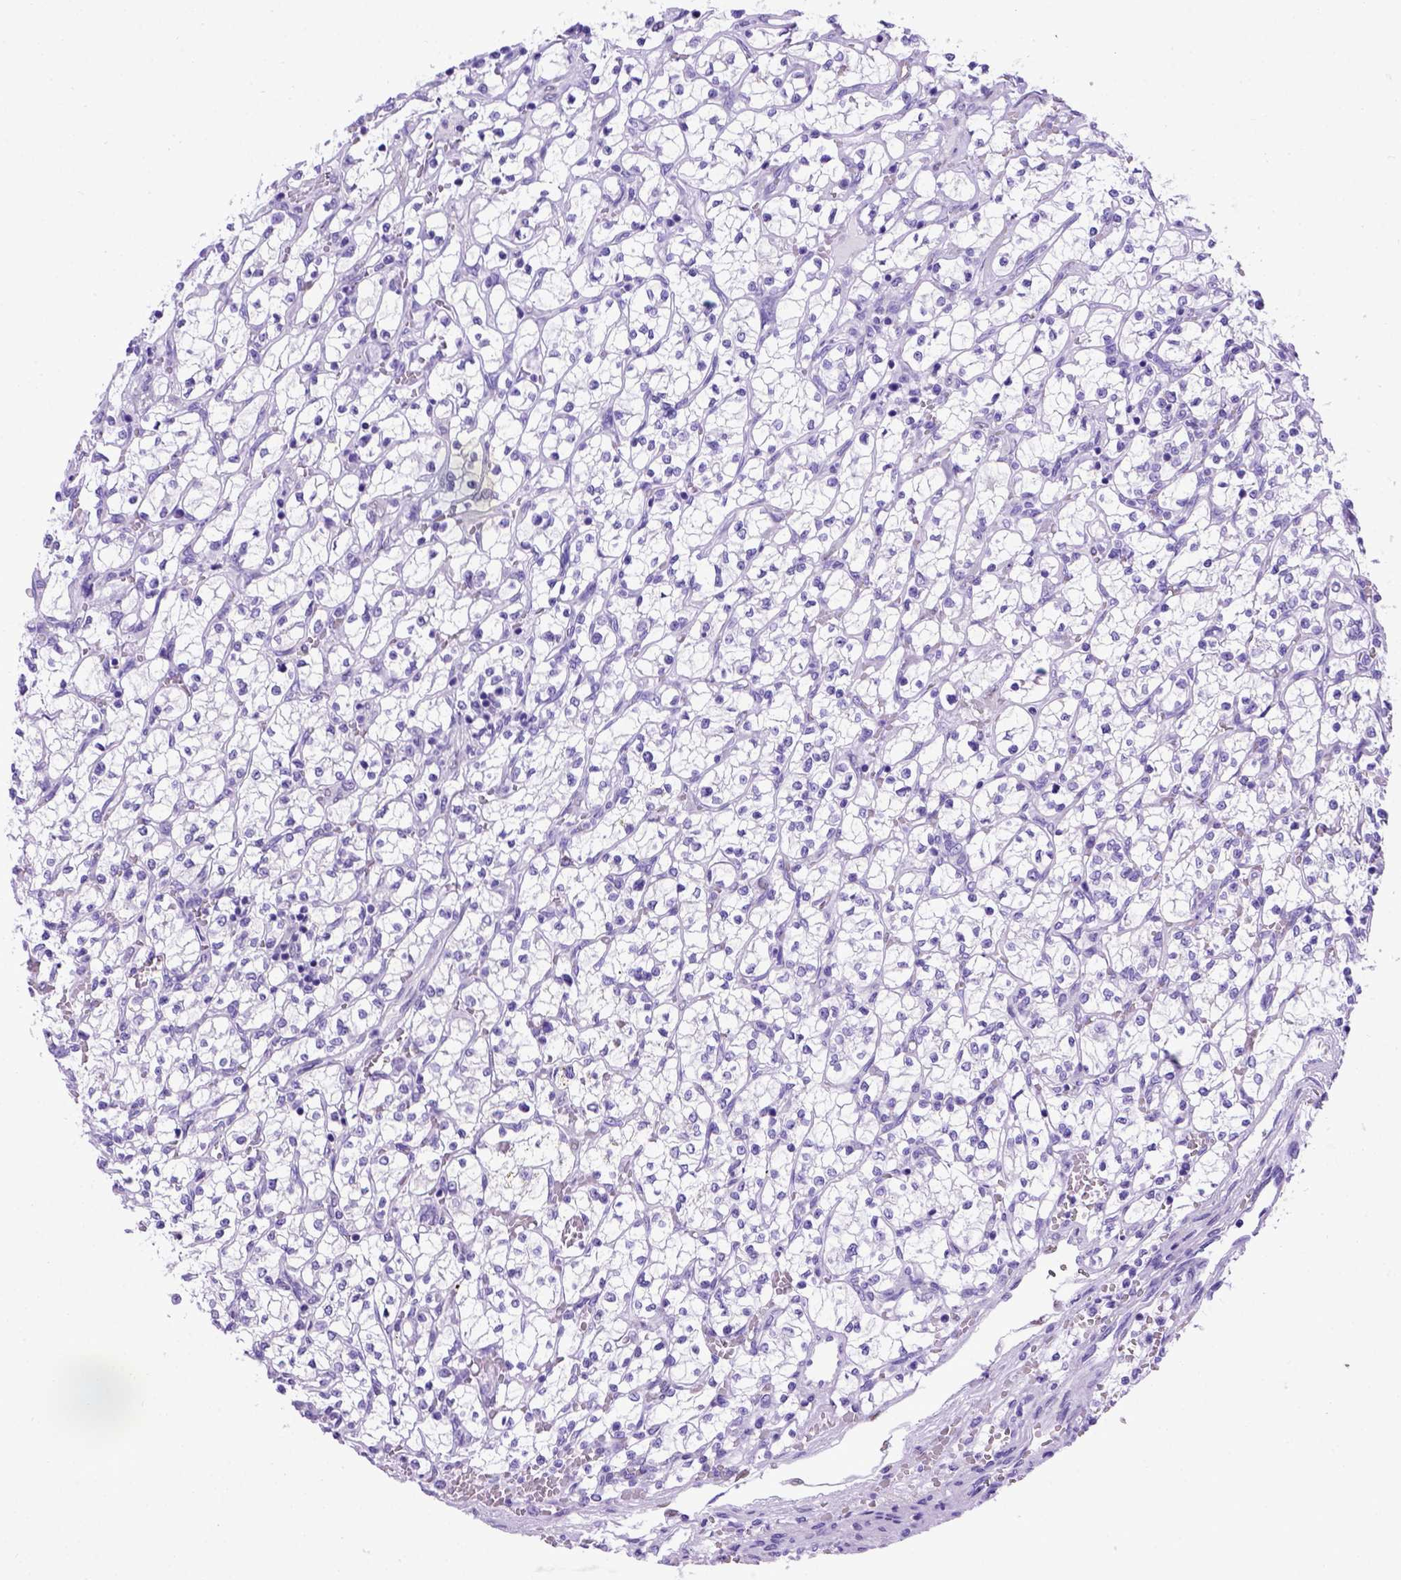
{"staining": {"intensity": "negative", "quantity": "none", "location": "none"}, "tissue": "renal cancer", "cell_type": "Tumor cells", "image_type": "cancer", "snomed": [{"axis": "morphology", "description": "Adenocarcinoma, NOS"}, {"axis": "topography", "description": "Kidney"}], "caption": "A histopathology image of human renal cancer (adenocarcinoma) is negative for staining in tumor cells.", "gene": "MEOX2", "patient": {"sex": "female", "age": 64}}